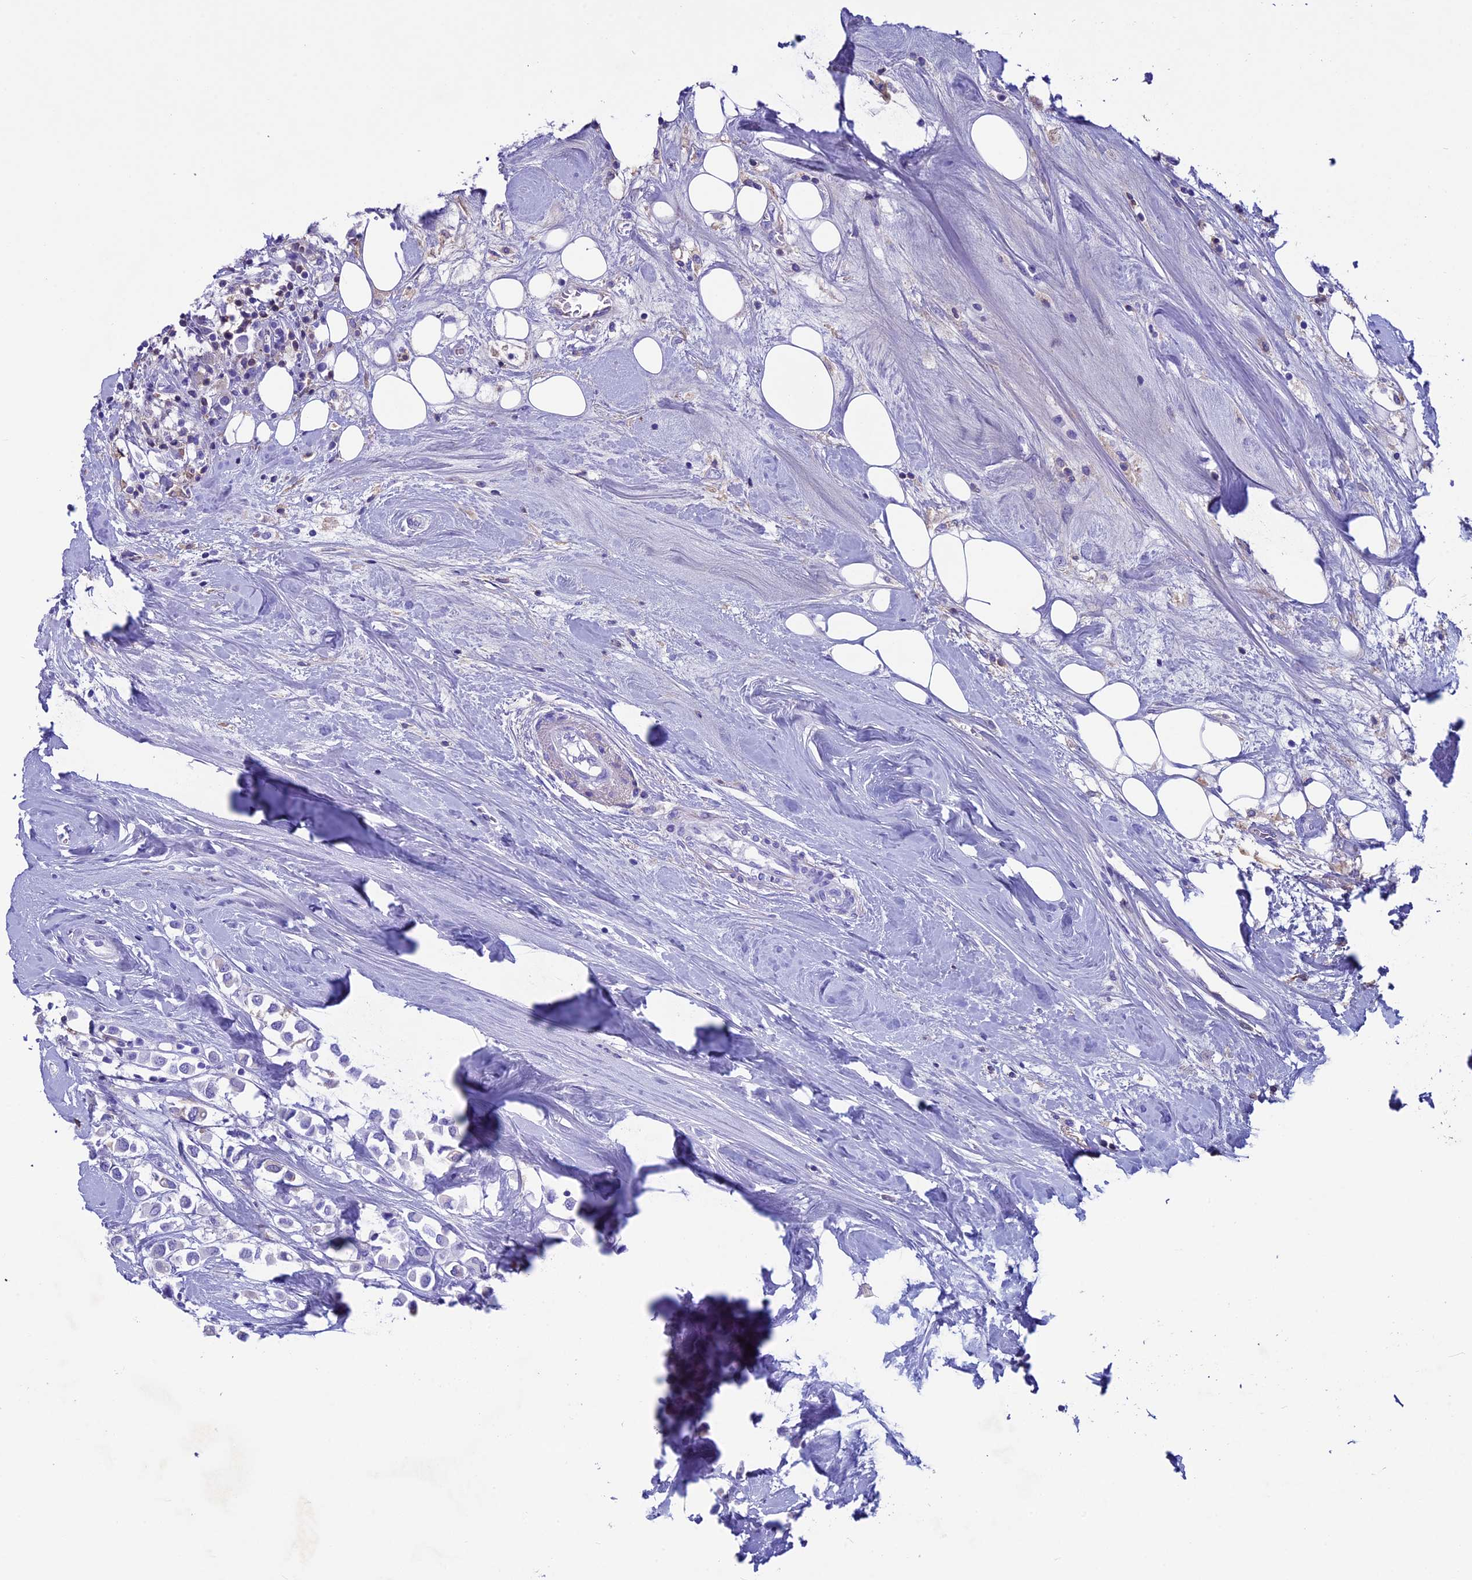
{"staining": {"intensity": "negative", "quantity": "none", "location": "none"}, "tissue": "breast cancer", "cell_type": "Tumor cells", "image_type": "cancer", "snomed": [{"axis": "morphology", "description": "Duct carcinoma"}, {"axis": "topography", "description": "Breast"}], "caption": "DAB immunohistochemical staining of infiltrating ductal carcinoma (breast) reveals no significant positivity in tumor cells. The staining was performed using DAB to visualize the protein expression in brown, while the nuclei were stained in blue with hematoxylin (Magnification: 20x).", "gene": "IGSF6", "patient": {"sex": "female", "age": 61}}